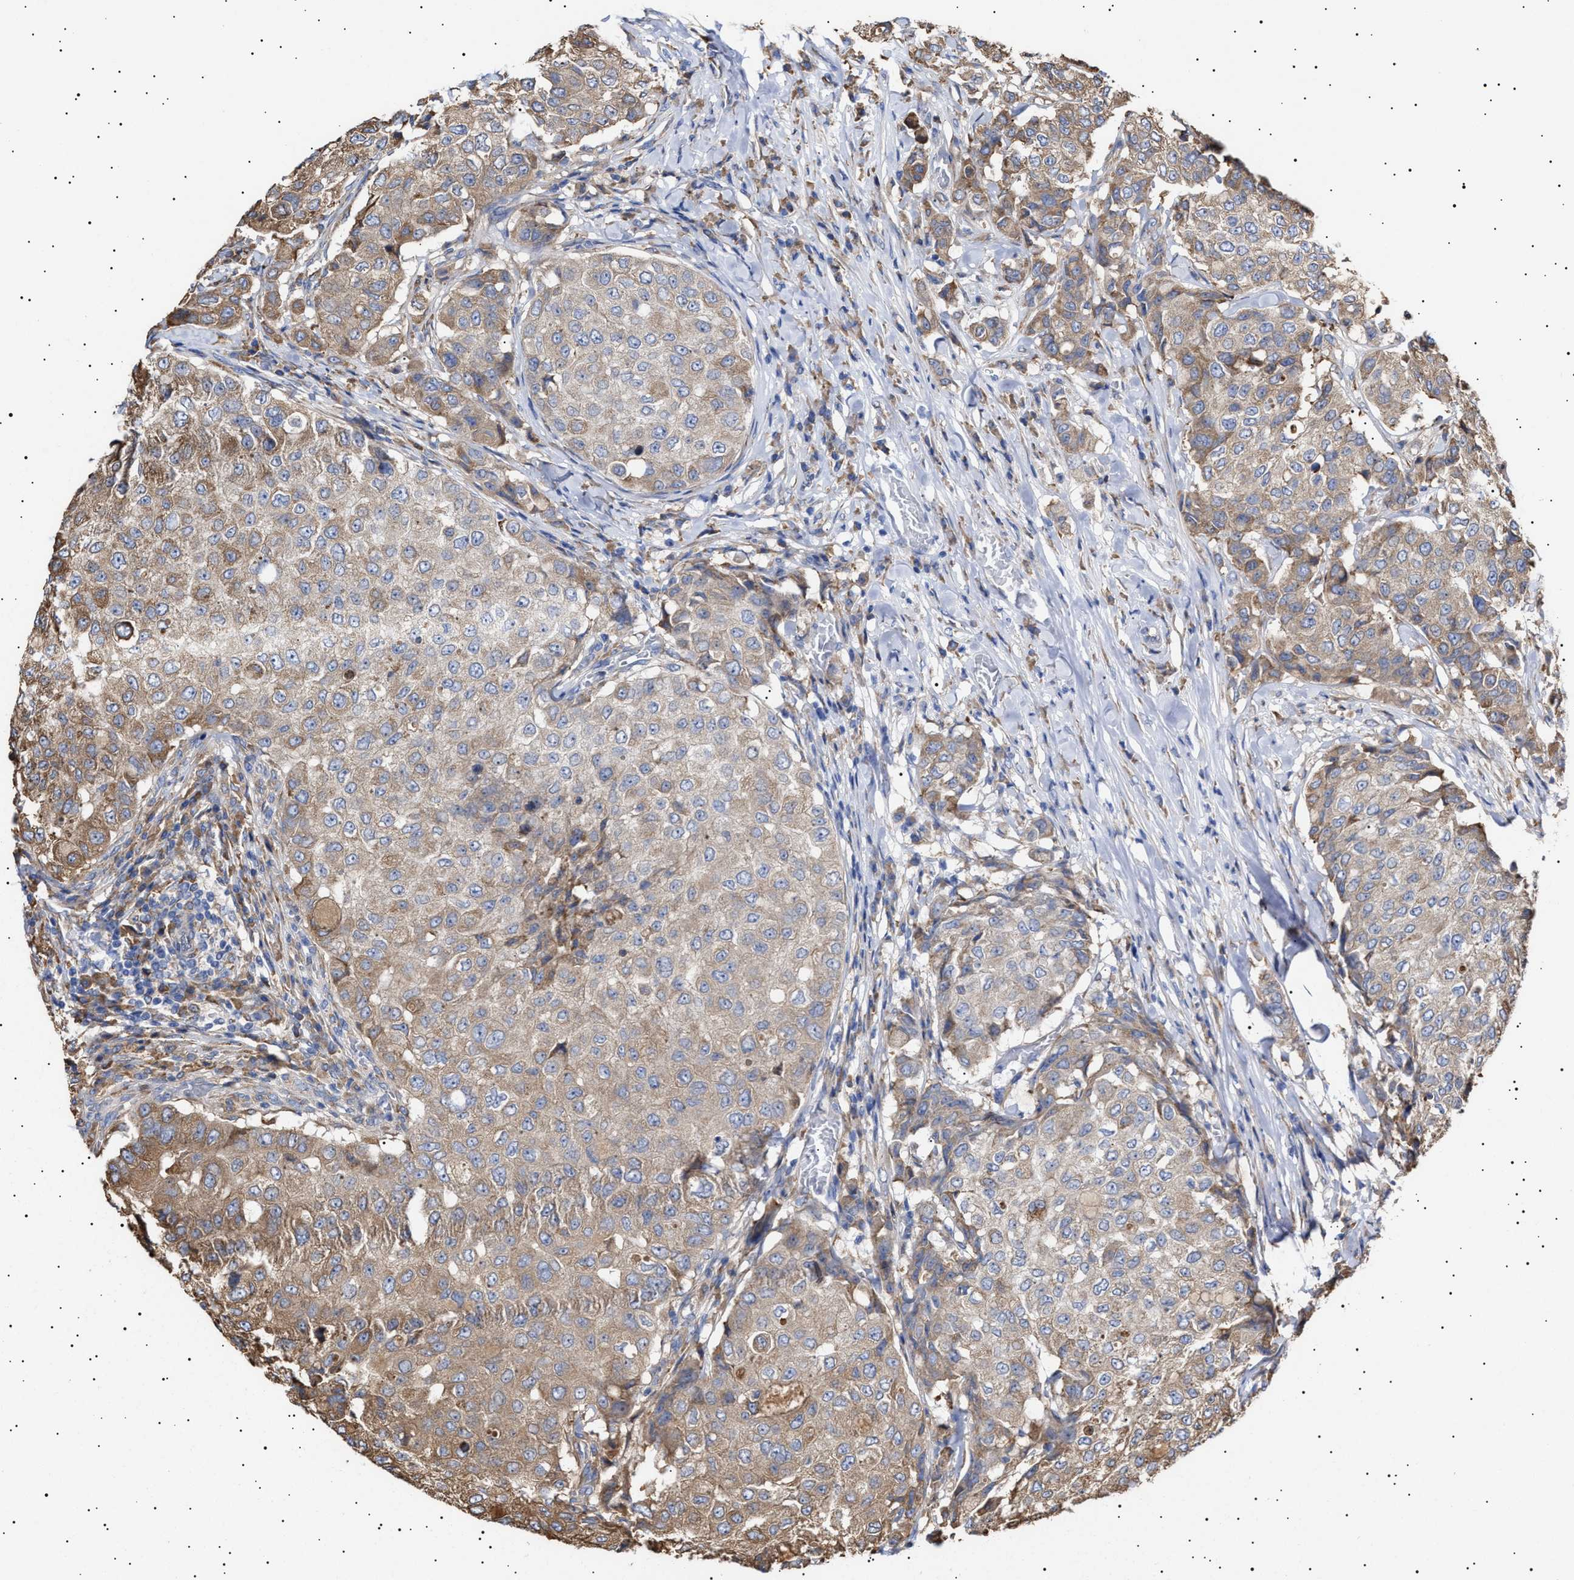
{"staining": {"intensity": "weak", "quantity": ">75%", "location": "cytoplasmic/membranous"}, "tissue": "breast cancer", "cell_type": "Tumor cells", "image_type": "cancer", "snomed": [{"axis": "morphology", "description": "Duct carcinoma"}, {"axis": "topography", "description": "Breast"}], "caption": "Weak cytoplasmic/membranous staining for a protein is appreciated in about >75% of tumor cells of breast cancer using IHC.", "gene": "ERCC6L2", "patient": {"sex": "female", "age": 27}}